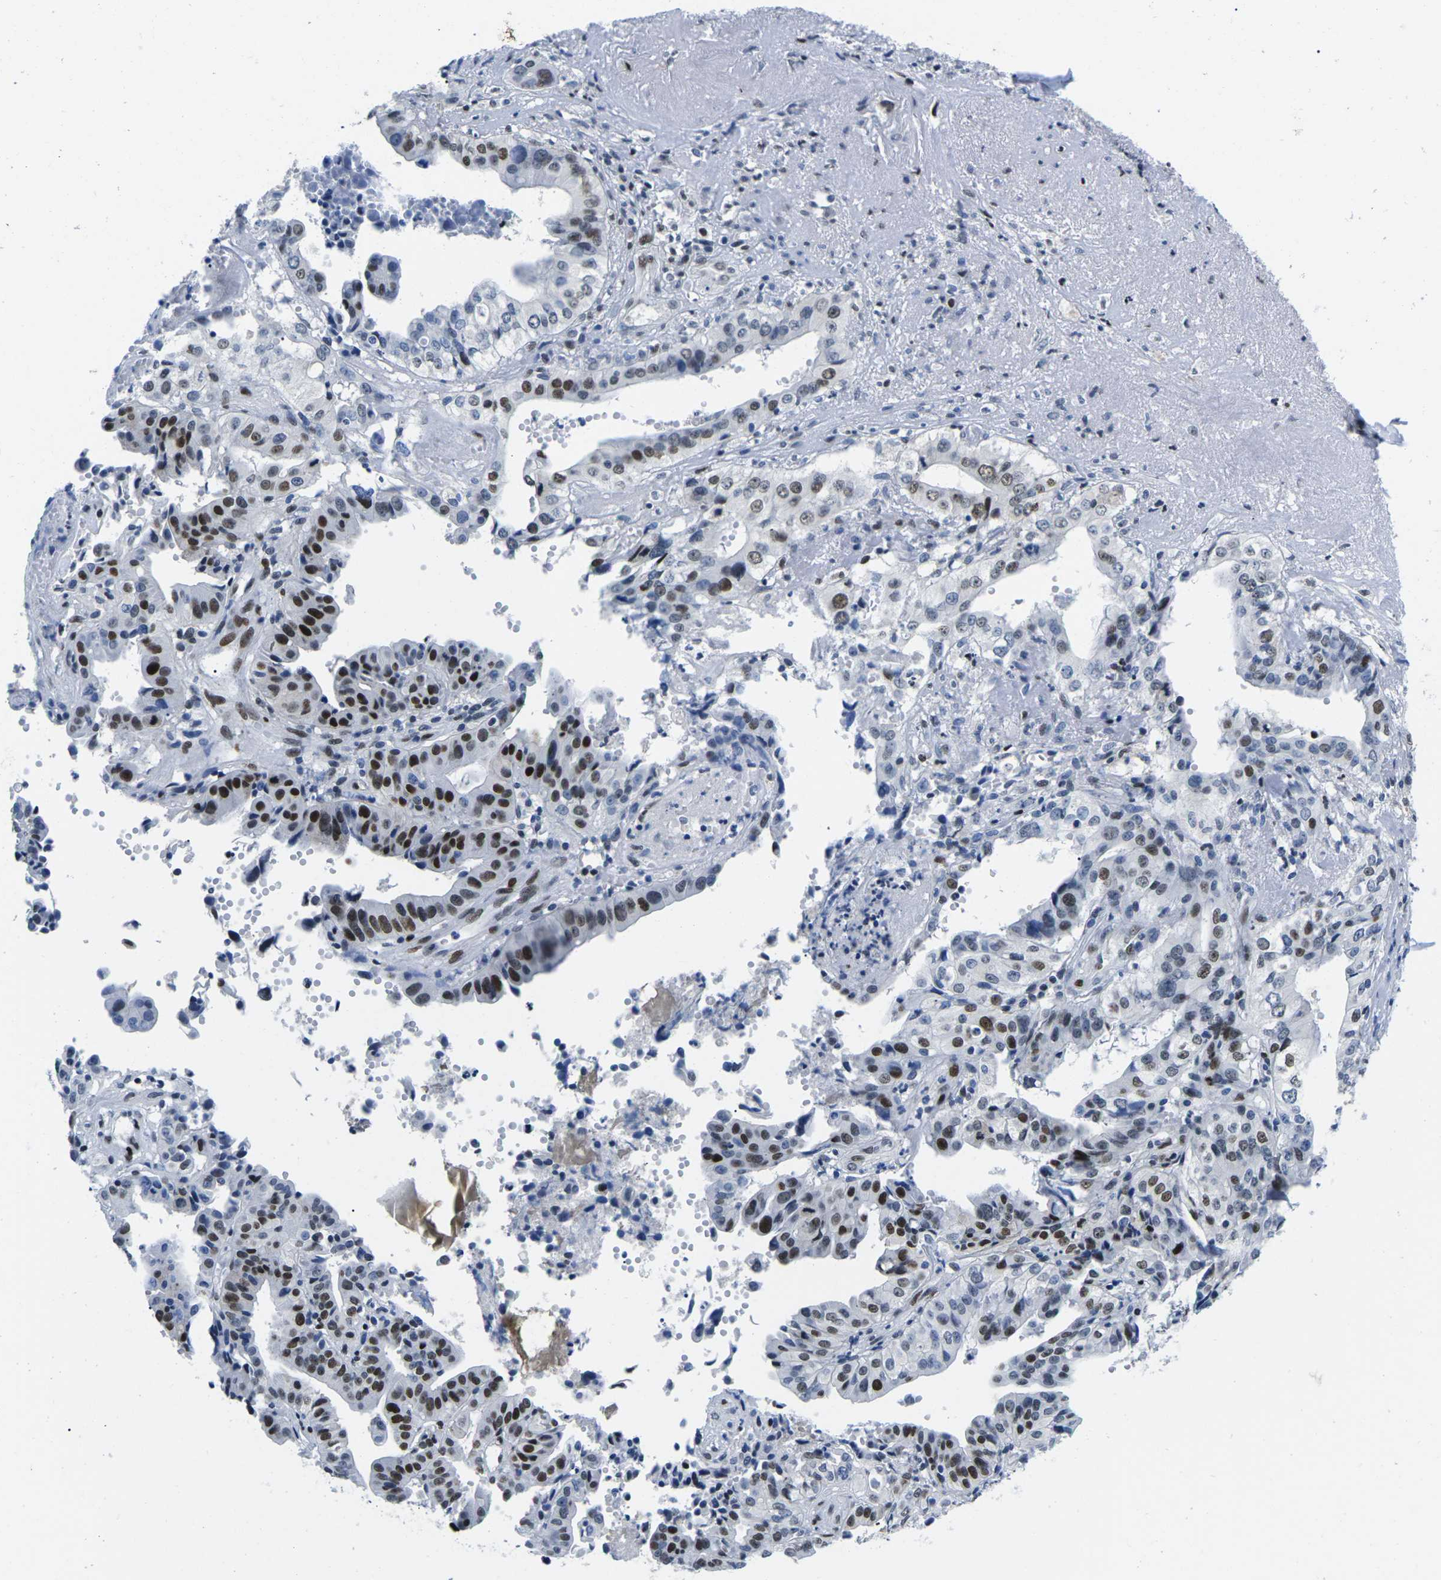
{"staining": {"intensity": "strong", "quantity": "25%-75%", "location": "nuclear"}, "tissue": "liver cancer", "cell_type": "Tumor cells", "image_type": "cancer", "snomed": [{"axis": "morphology", "description": "Cholangiocarcinoma"}, {"axis": "topography", "description": "Liver"}], "caption": "High-power microscopy captured an immunohistochemistry (IHC) micrograph of liver cancer (cholangiocarcinoma), revealing strong nuclear staining in about 25%-75% of tumor cells. (Stains: DAB in brown, nuclei in blue, Microscopy: brightfield microscopy at high magnification).", "gene": "ATF1", "patient": {"sex": "female", "age": 61}}